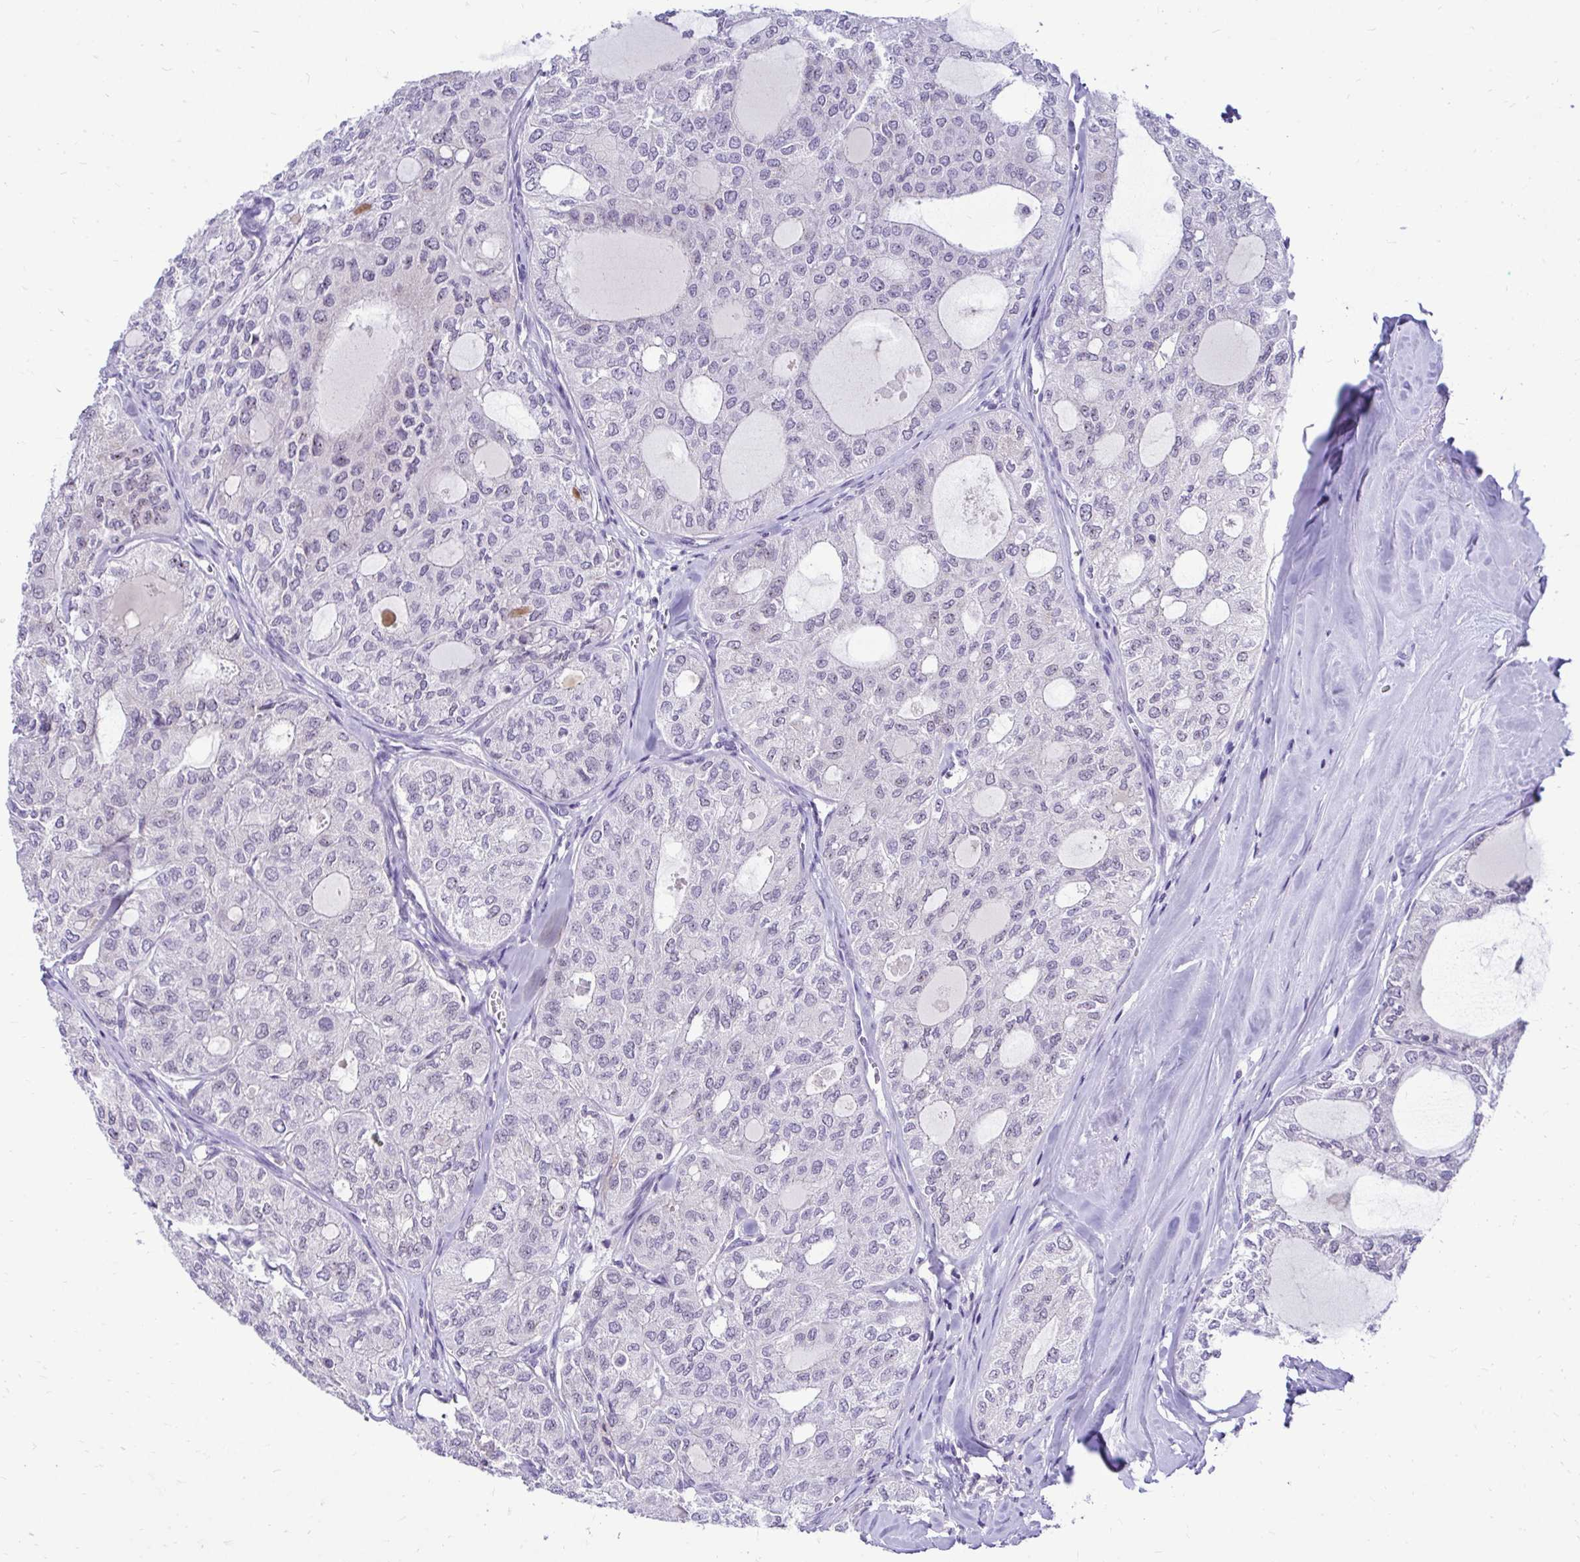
{"staining": {"intensity": "negative", "quantity": "none", "location": "none"}, "tissue": "thyroid cancer", "cell_type": "Tumor cells", "image_type": "cancer", "snomed": [{"axis": "morphology", "description": "Follicular adenoma carcinoma, NOS"}, {"axis": "topography", "description": "Thyroid gland"}], "caption": "Thyroid follicular adenoma carcinoma stained for a protein using immunohistochemistry (IHC) reveals no staining tumor cells.", "gene": "NIFK", "patient": {"sex": "male", "age": 75}}